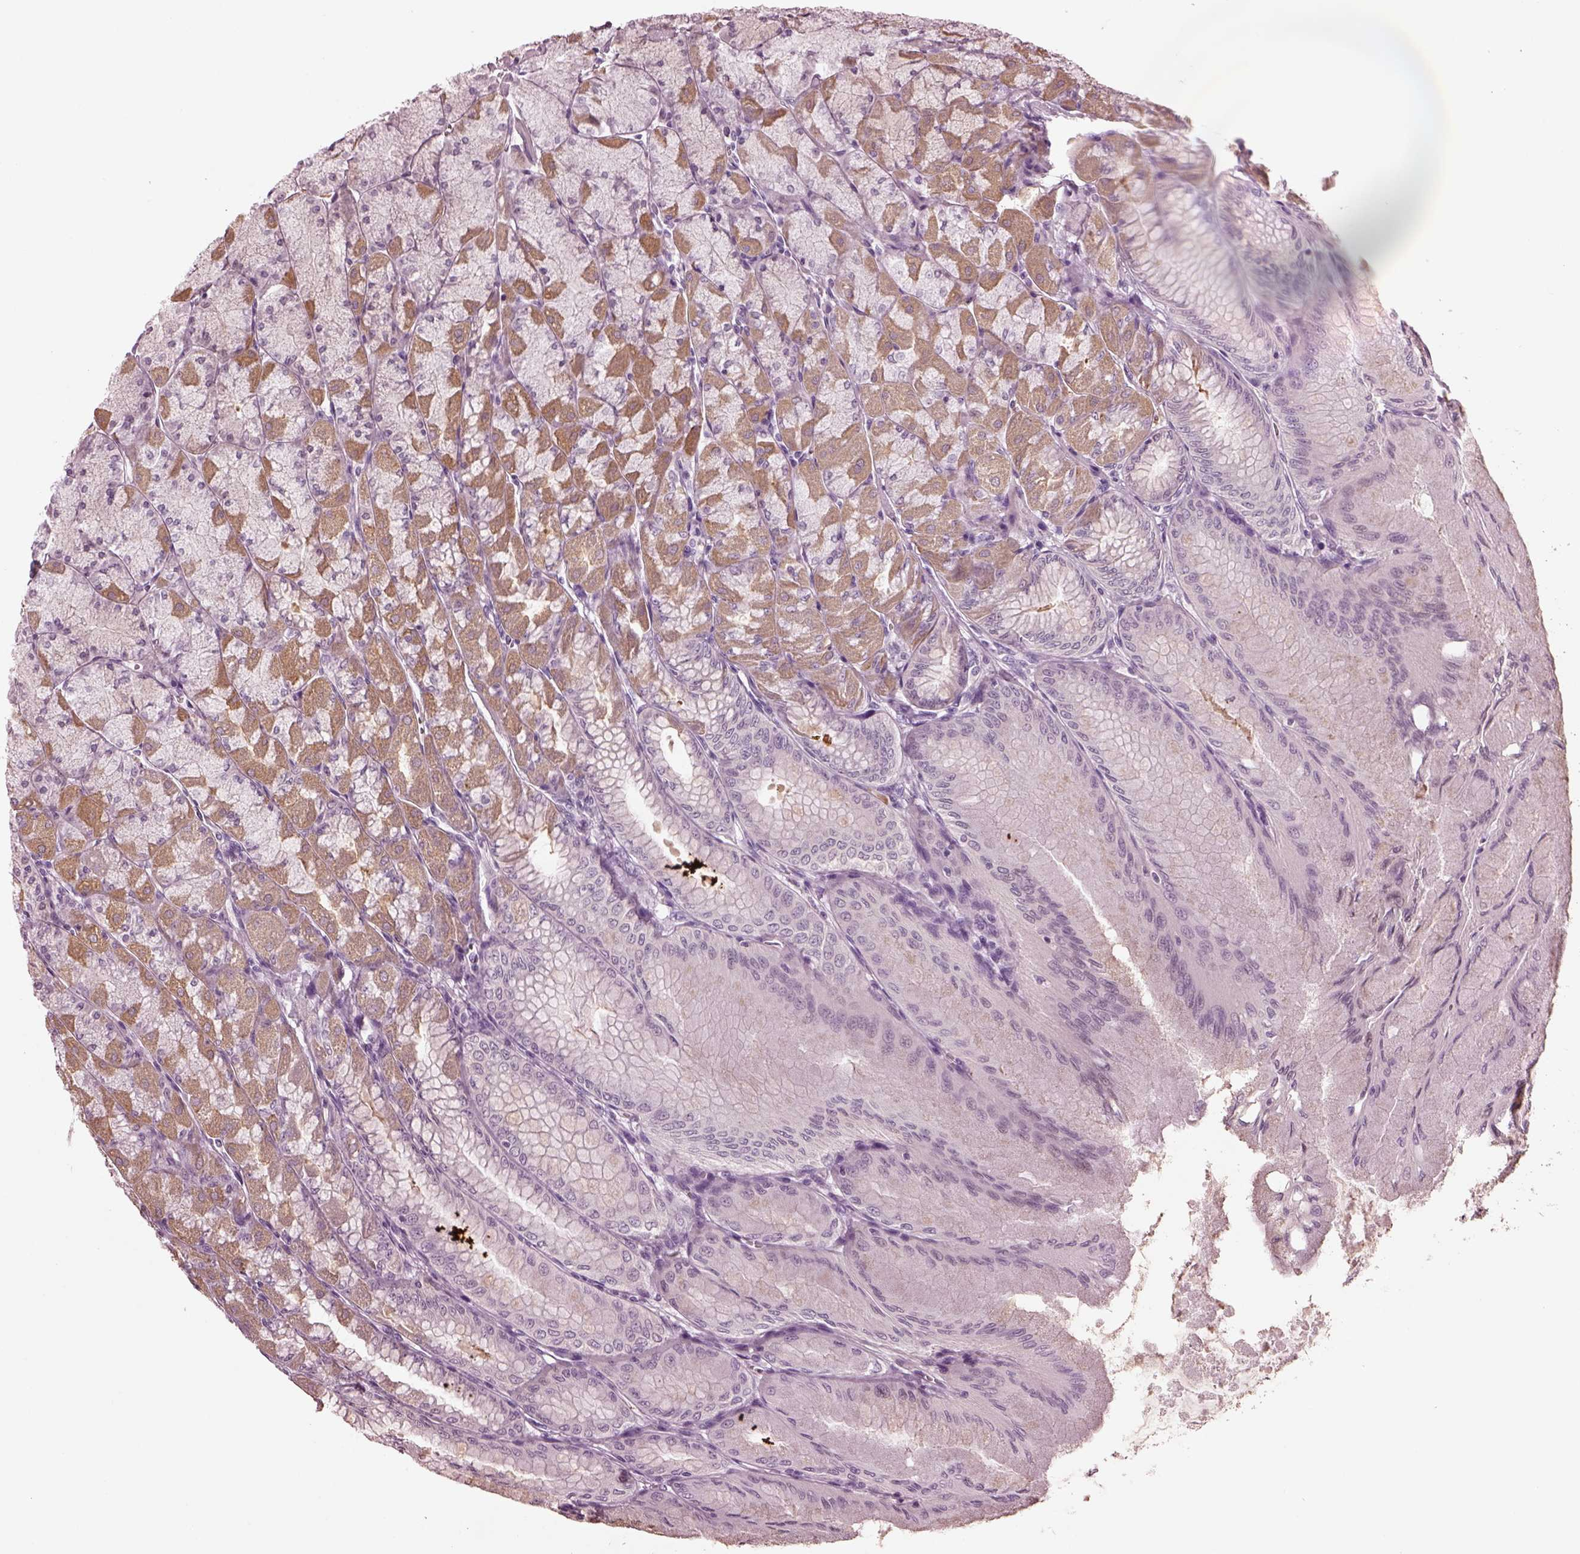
{"staining": {"intensity": "moderate", "quantity": "<25%", "location": "cytoplasmic/membranous"}, "tissue": "stomach", "cell_type": "Glandular cells", "image_type": "normal", "snomed": [{"axis": "morphology", "description": "Normal tissue, NOS"}, {"axis": "topography", "description": "Stomach, upper"}], "caption": "Immunohistochemistry (IHC) photomicrograph of unremarkable stomach: human stomach stained using immunohistochemistry (IHC) reveals low levels of moderate protein expression localized specifically in the cytoplasmic/membranous of glandular cells, appearing as a cytoplasmic/membranous brown color.", "gene": "SLC6A17", "patient": {"sex": "male", "age": 60}}